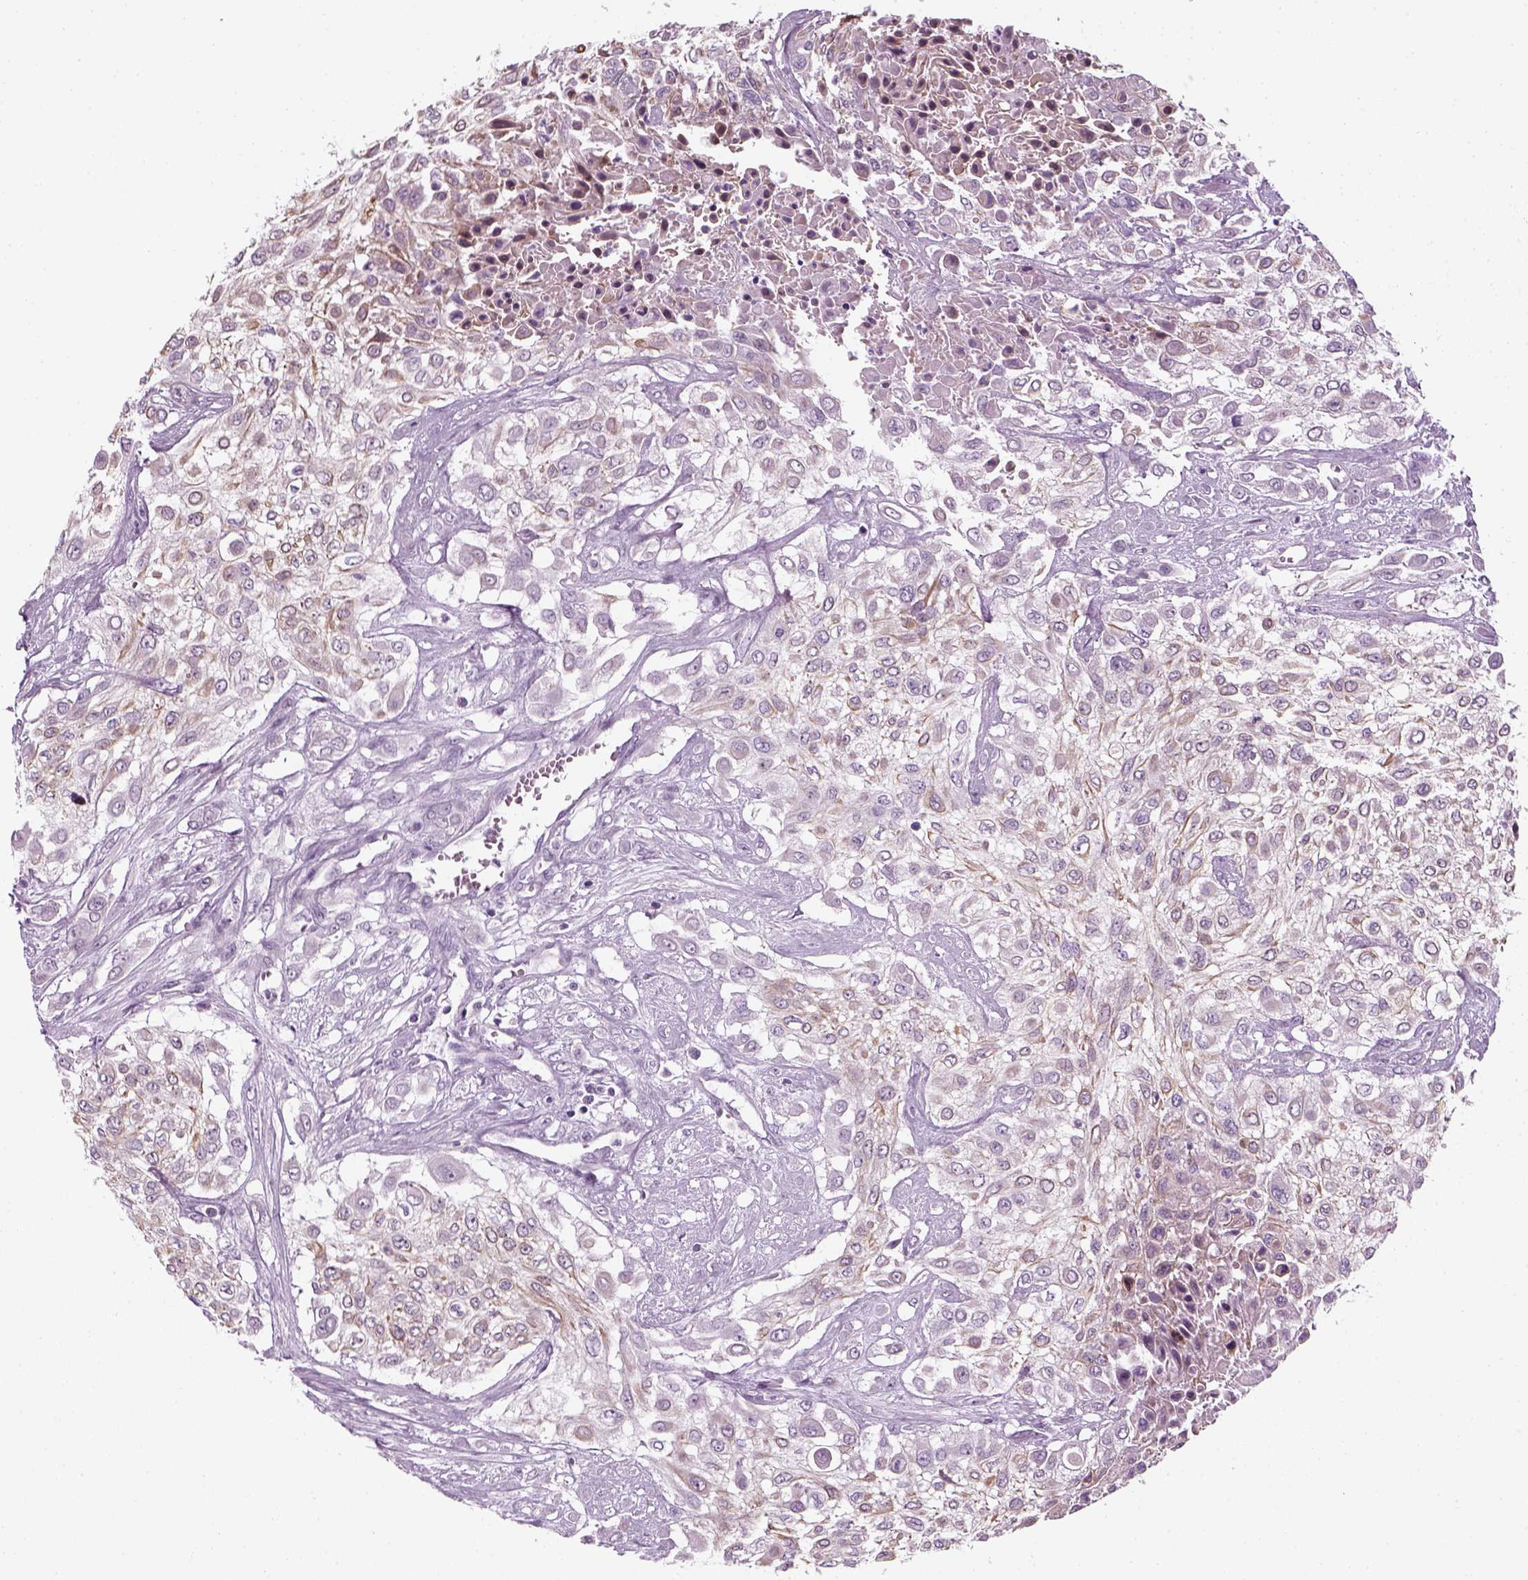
{"staining": {"intensity": "weak", "quantity": "25%-75%", "location": "cytoplasmic/membranous"}, "tissue": "urothelial cancer", "cell_type": "Tumor cells", "image_type": "cancer", "snomed": [{"axis": "morphology", "description": "Urothelial carcinoma, High grade"}, {"axis": "topography", "description": "Urinary bladder"}], "caption": "Immunohistochemical staining of urothelial cancer demonstrates low levels of weak cytoplasmic/membranous positivity in approximately 25%-75% of tumor cells. Immunohistochemistry (ihc) stains the protein of interest in brown and the nuclei are stained blue.", "gene": "KRT75", "patient": {"sex": "male", "age": 57}}